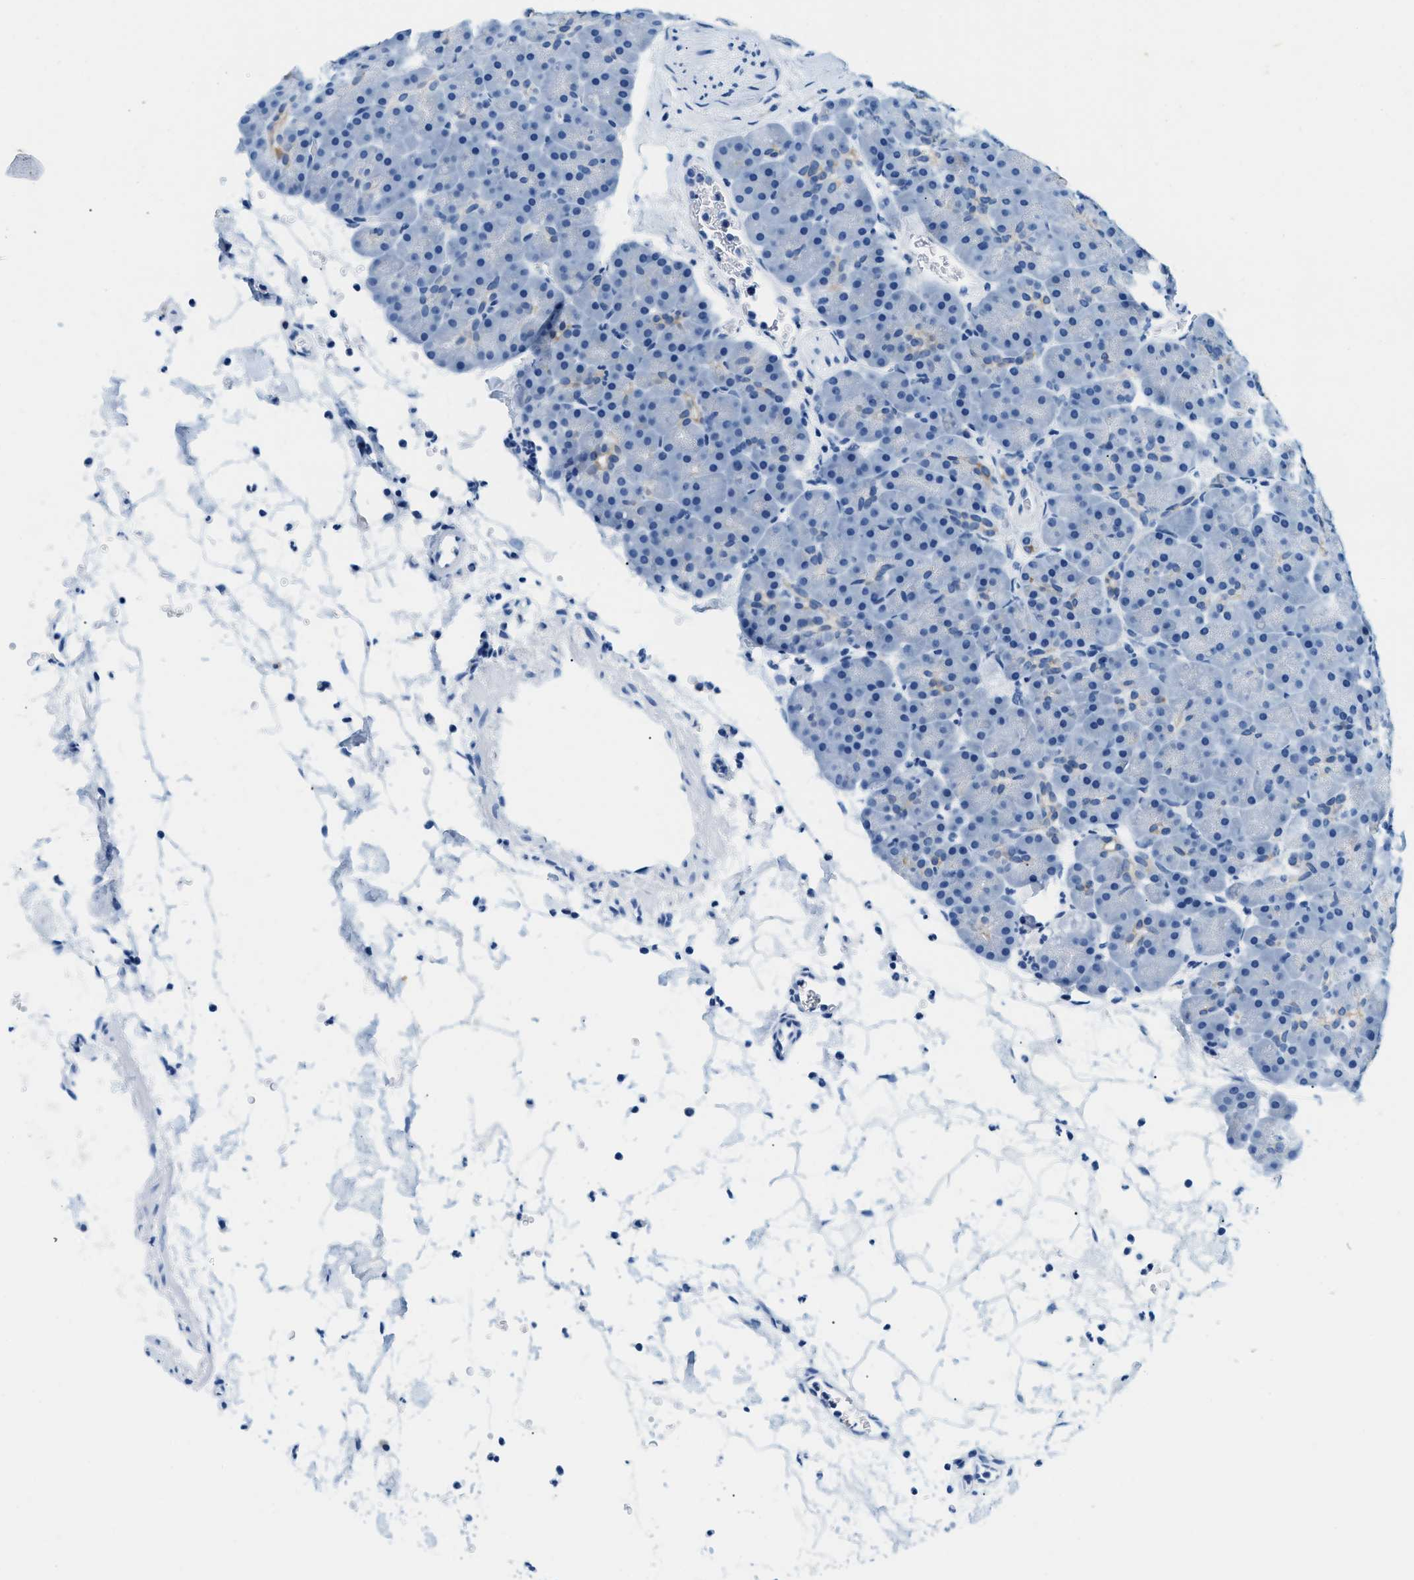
{"staining": {"intensity": "moderate", "quantity": "<25%", "location": "cytoplasmic/membranous"}, "tissue": "pancreas", "cell_type": "Exocrine glandular cells", "image_type": "normal", "snomed": [{"axis": "morphology", "description": "Normal tissue, NOS"}, {"axis": "topography", "description": "Pancreas"}], "caption": "Pancreas stained with DAB (3,3'-diaminobenzidine) IHC reveals low levels of moderate cytoplasmic/membranous positivity in about <25% of exocrine glandular cells.", "gene": "STXBP2", "patient": {"sex": "male", "age": 66}}